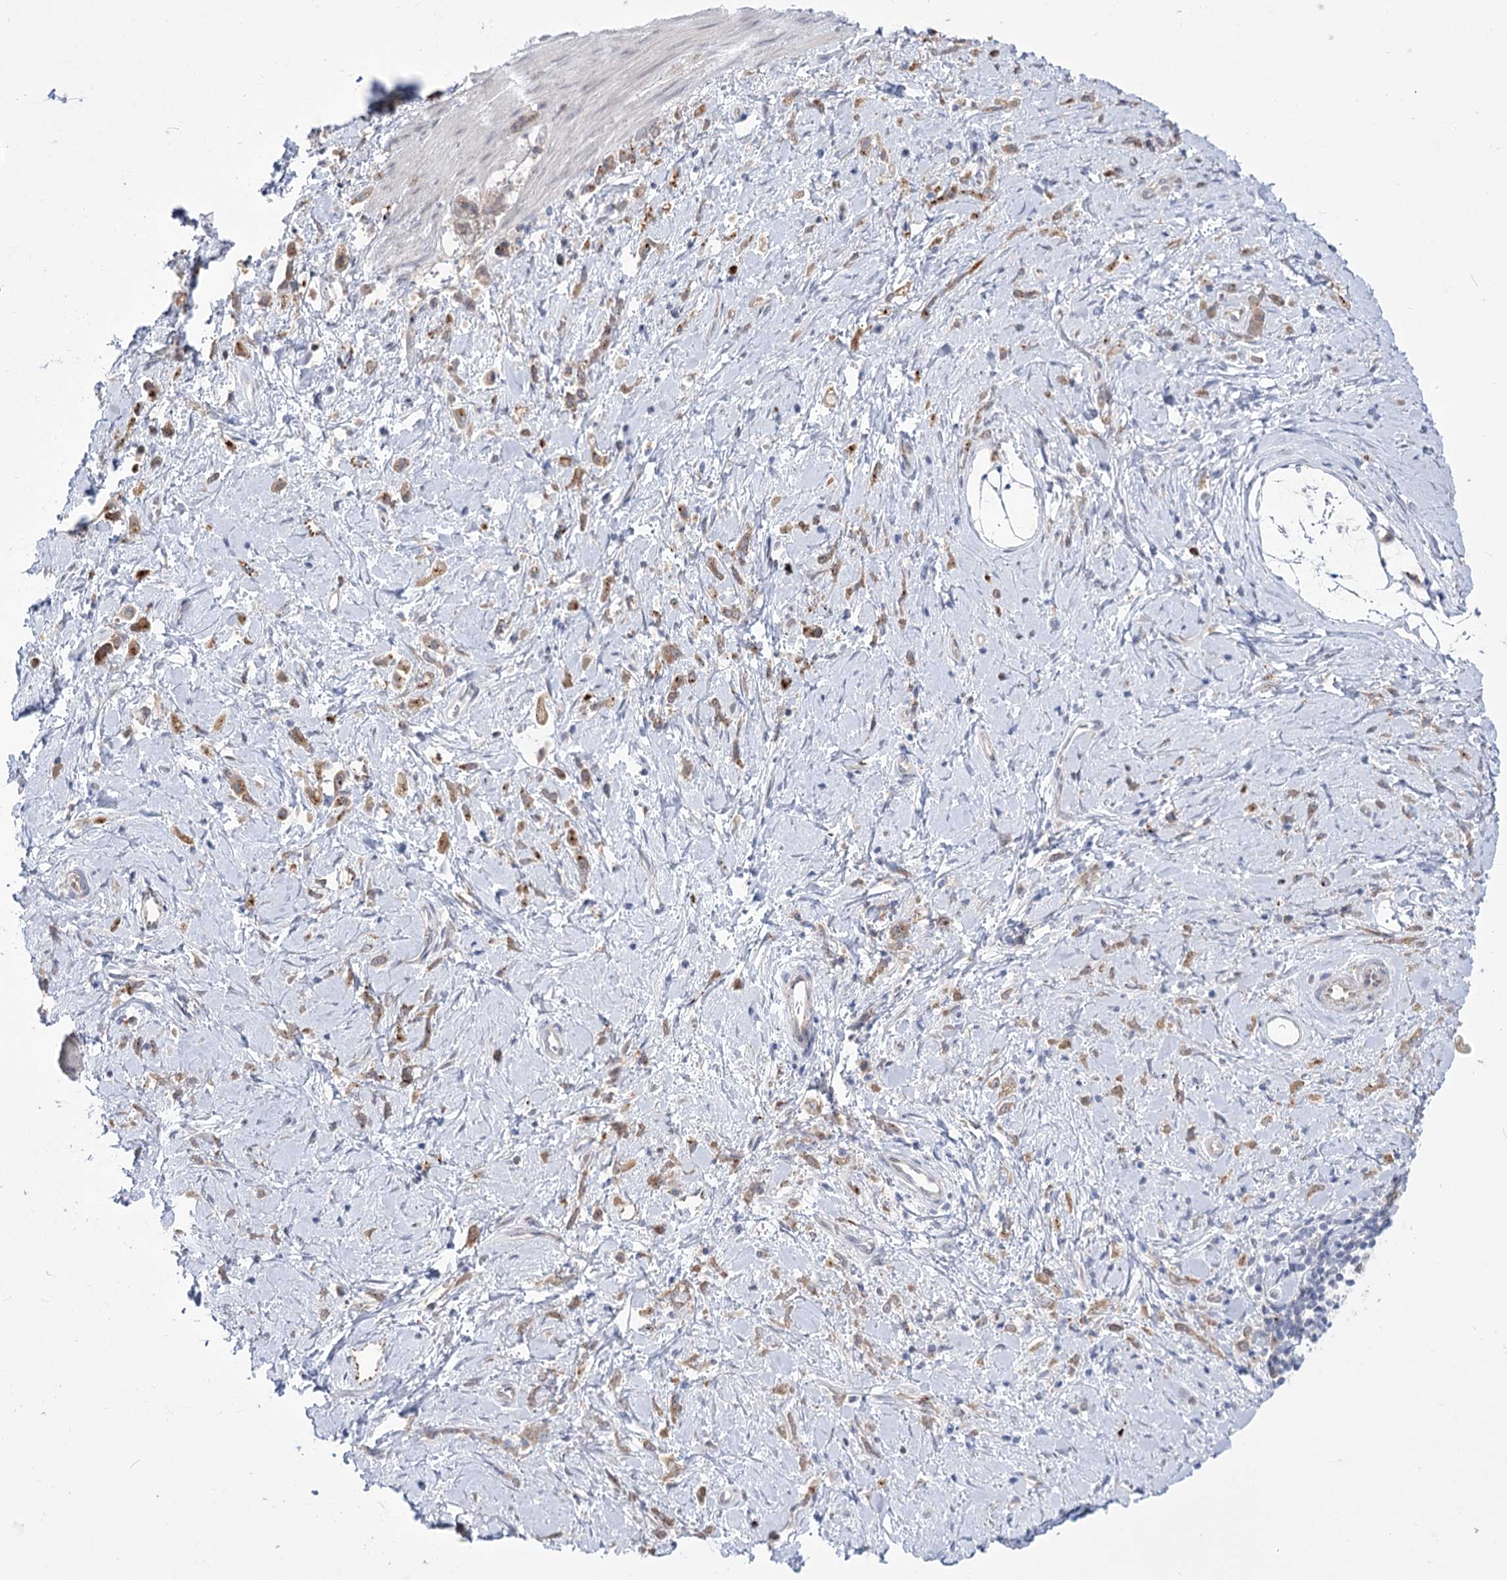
{"staining": {"intensity": "moderate", "quantity": ">75%", "location": "cytoplasmic/membranous"}, "tissue": "stomach cancer", "cell_type": "Tumor cells", "image_type": "cancer", "snomed": [{"axis": "morphology", "description": "Adenocarcinoma, NOS"}, {"axis": "topography", "description": "Stomach"}], "caption": "The micrograph displays staining of stomach cancer (adenocarcinoma), revealing moderate cytoplasmic/membranous protein expression (brown color) within tumor cells.", "gene": "SIAE", "patient": {"sex": "female", "age": 60}}